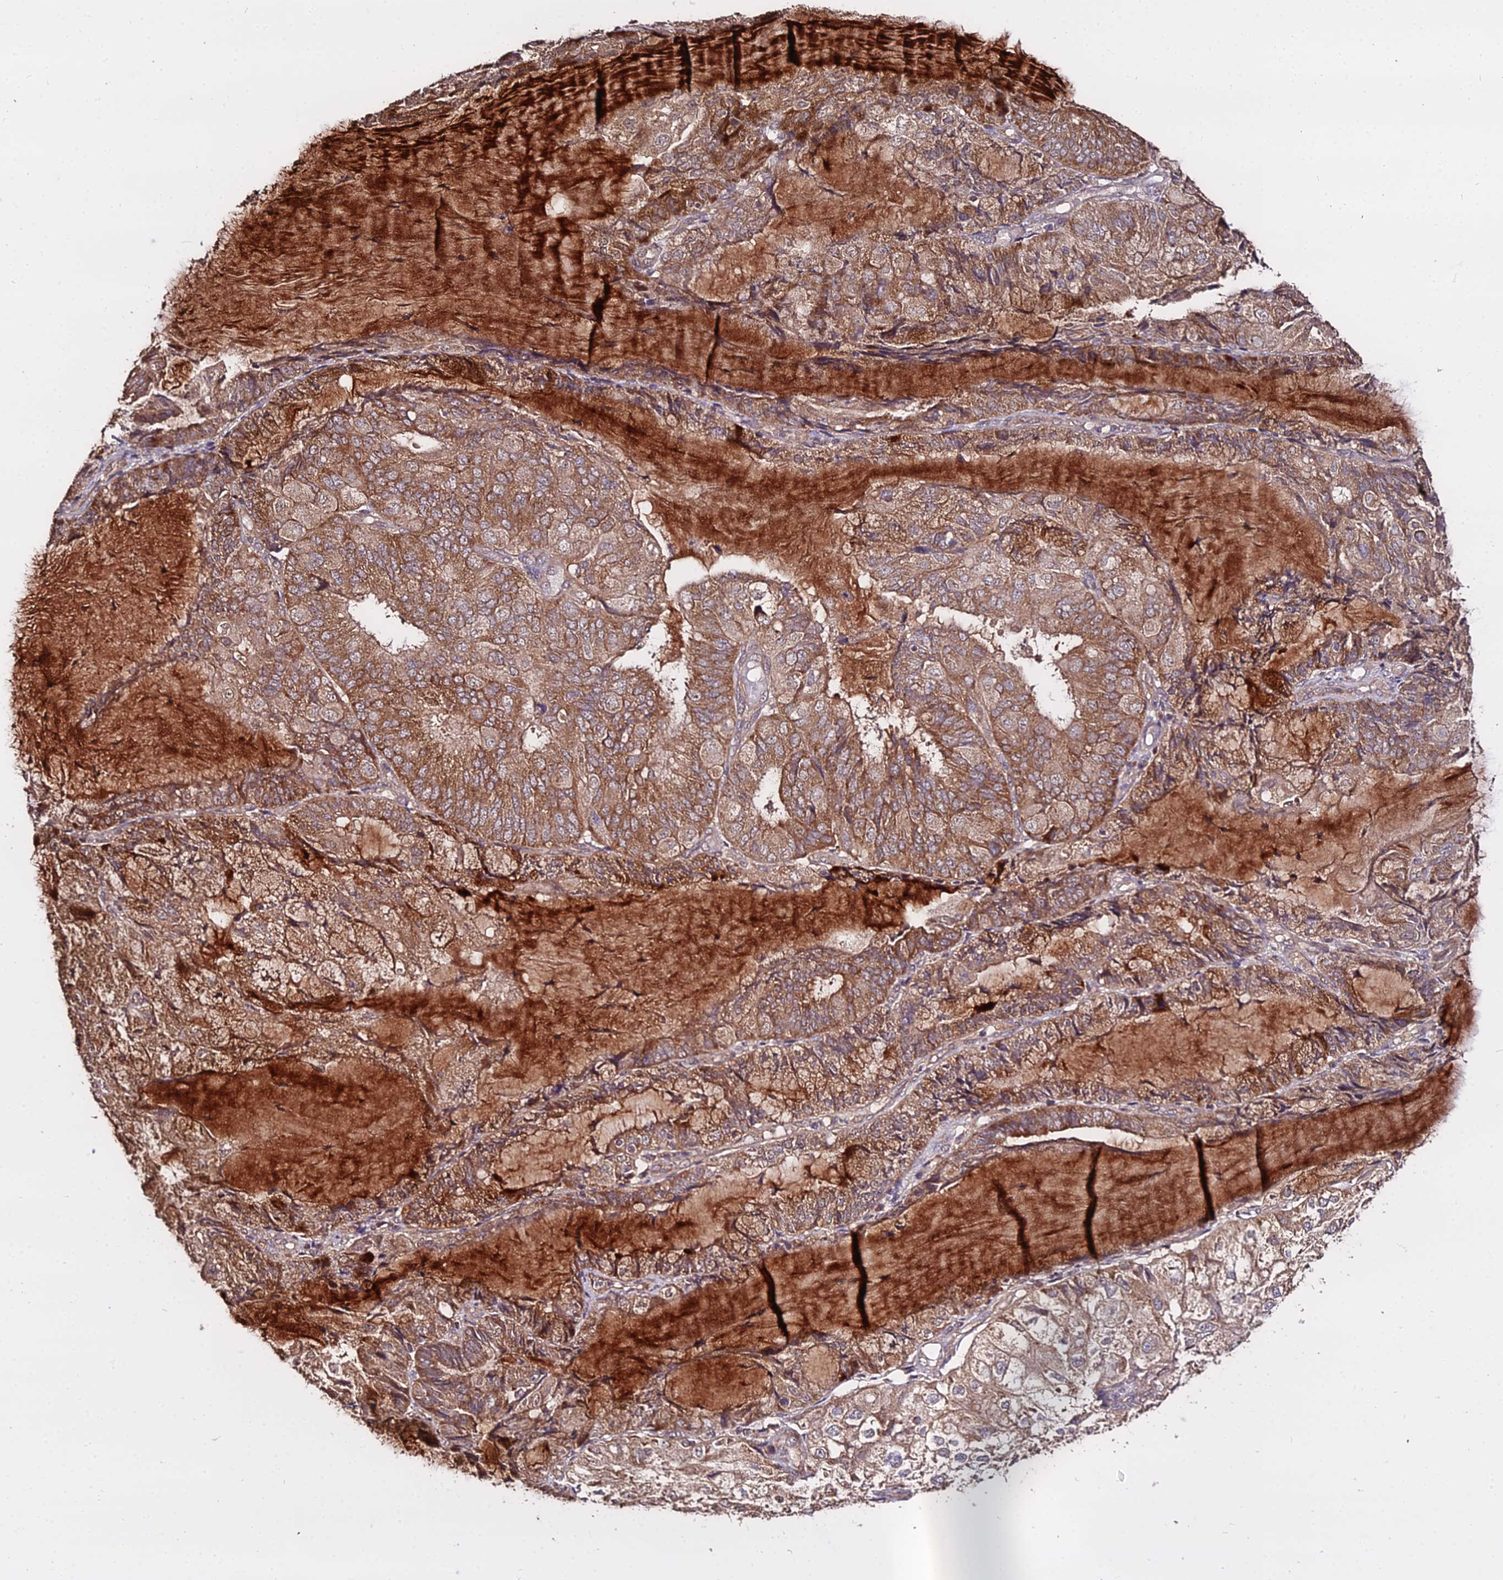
{"staining": {"intensity": "moderate", "quantity": ">75%", "location": "cytoplasmic/membranous"}, "tissue": "endometrial cancer", "cell_type": "Tumor cells", "image_type": "cancer", "snomed": [{"axis": "morphology", "description": "Adenocarcinoma, NOS"}, {"axis": "topography", "description": "Endometrium"}], "caption": "A brown stain labels moderate cytoplasmic/membranous positivity of a protein in human endometrial cancer tumor cells.", "gene": "METTL13", "patient": {"sex": "female", "age": 81}}